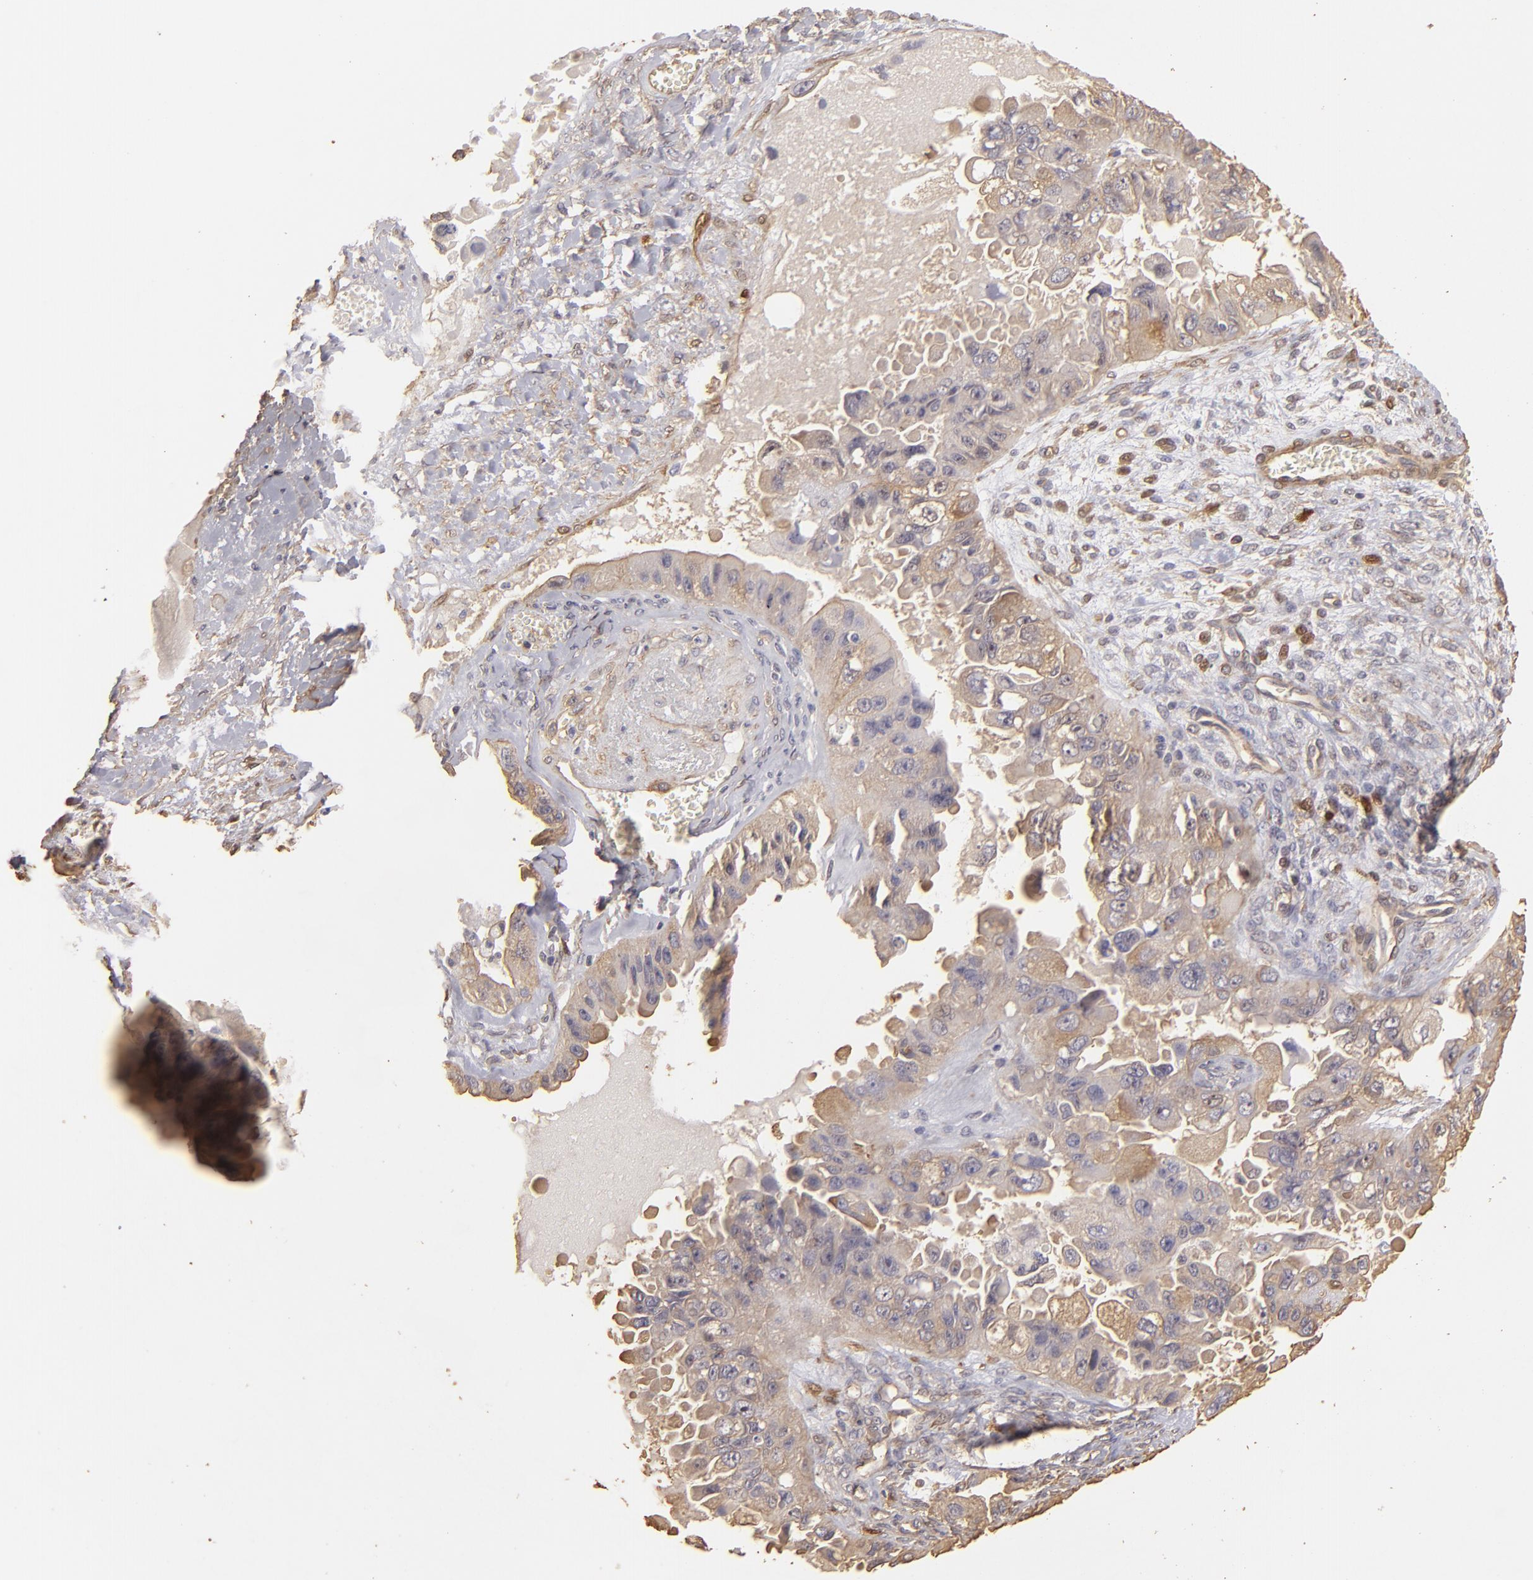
{"staining": {"intensity": "weak", "quantity": "<25%", "location": "cytoplasmic/membranous"}, "tissue": "ovarian cancer", "cell_type": "Tumor cells", "image_type": "cancer", "snomed": [{"axis": "morphology", "description": "Carcinoma, endometroid"}, {"axis": "topography", "description": "Ovary"}], "caption": "IHC micrograph of neoplastic tissue: ovarian cancer (endometroid carcinoma) stained with DAB shows no significant protein positivity in tumor cells.", "gene": "HSPB6", "patient": {"sex": "female", "age": 85}}